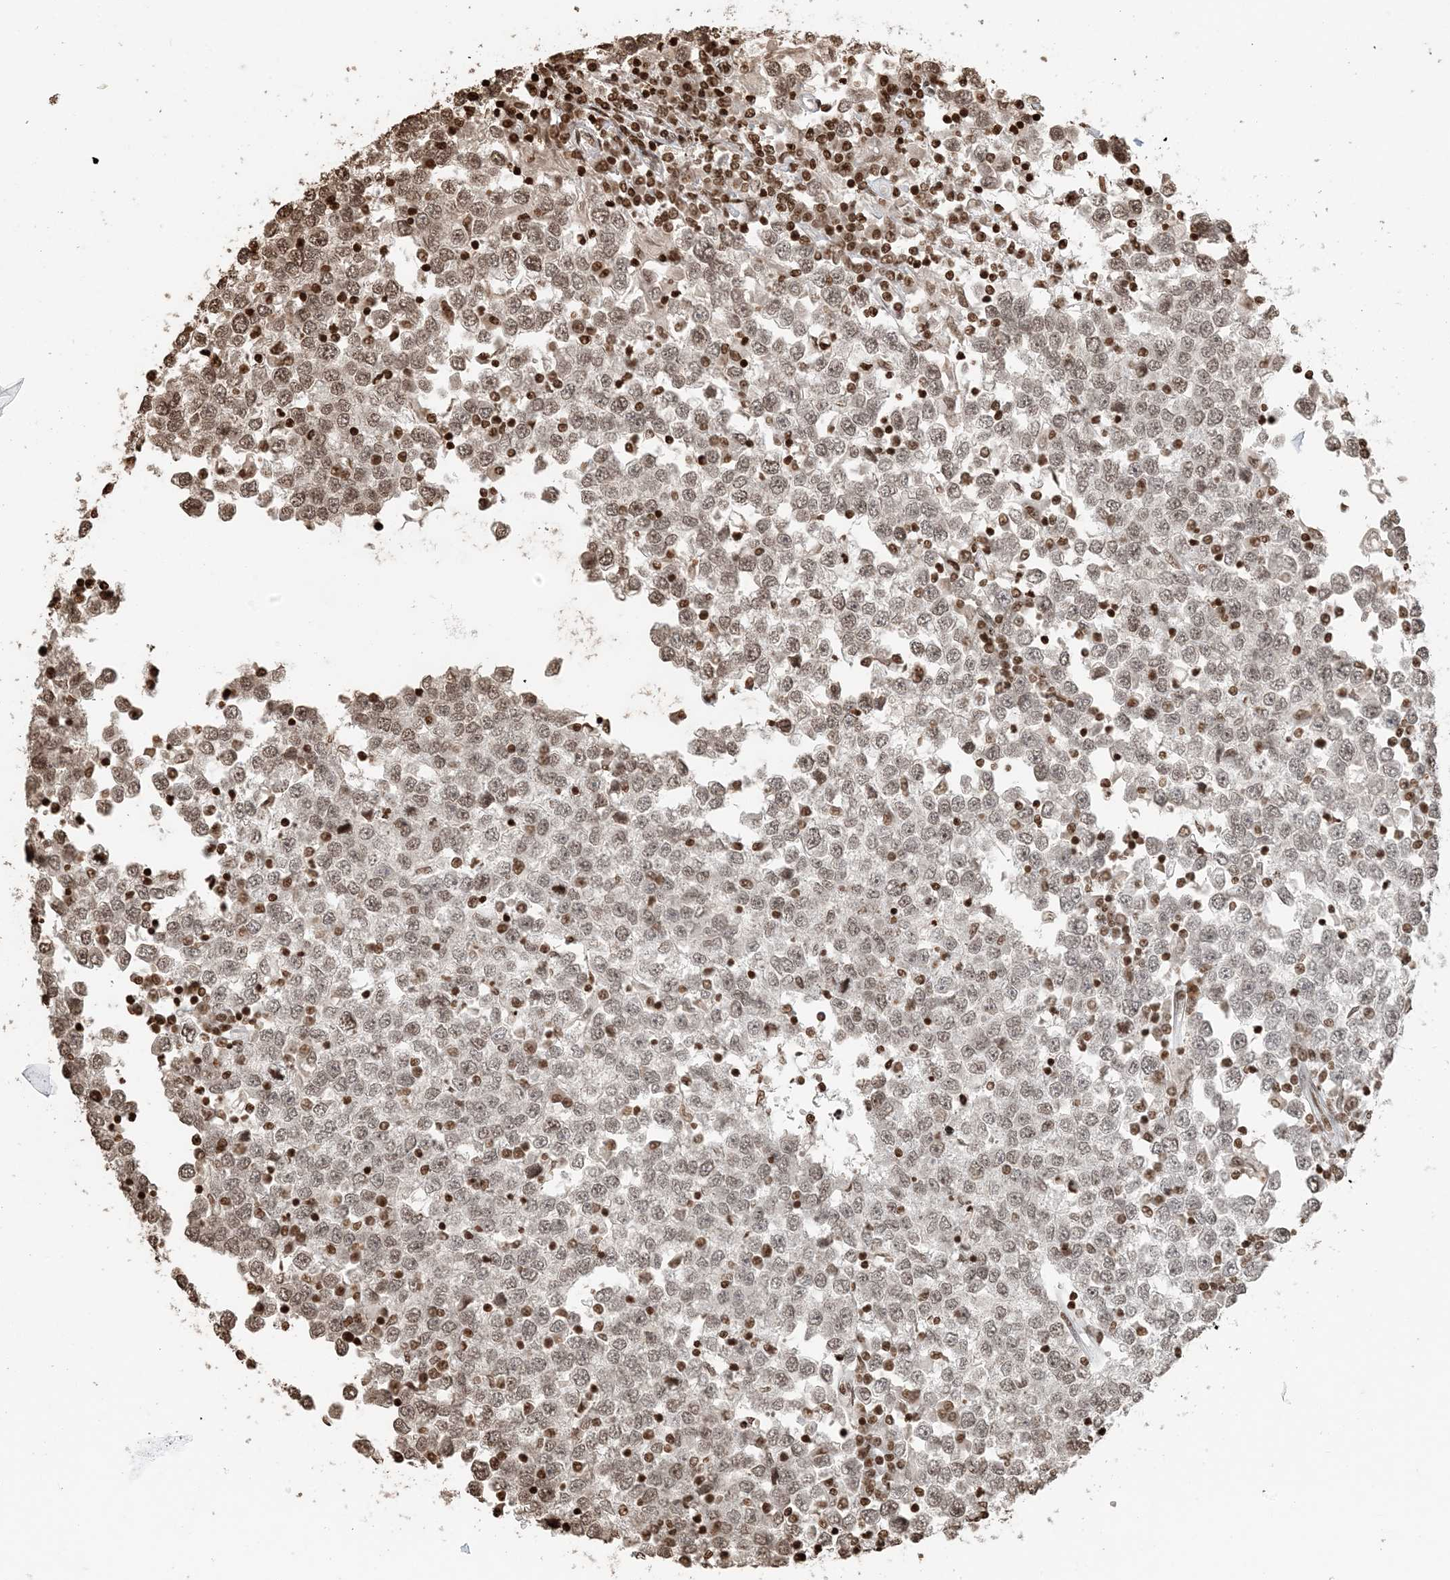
{"staining": {"intensity": "moderate", "quantity": "25%-75%", "location": "nuclear"}, "tissue": "testis cancer", "cell_type": "Tumor cells", "image_type": "cancer", "snomed": [{"axis": "morphology", "description": "Seminoma, NOS"}, {"axis": "topography", "description": "Testis"}], "caption": "This is a photomicrograph of immunohistochemistry (IHC) staining of testis seminoma, which shows moderate expression in the nuclear of tumor cells.", "gene": "H3-3B", "patient": {"sex": "male", "age": 65}}